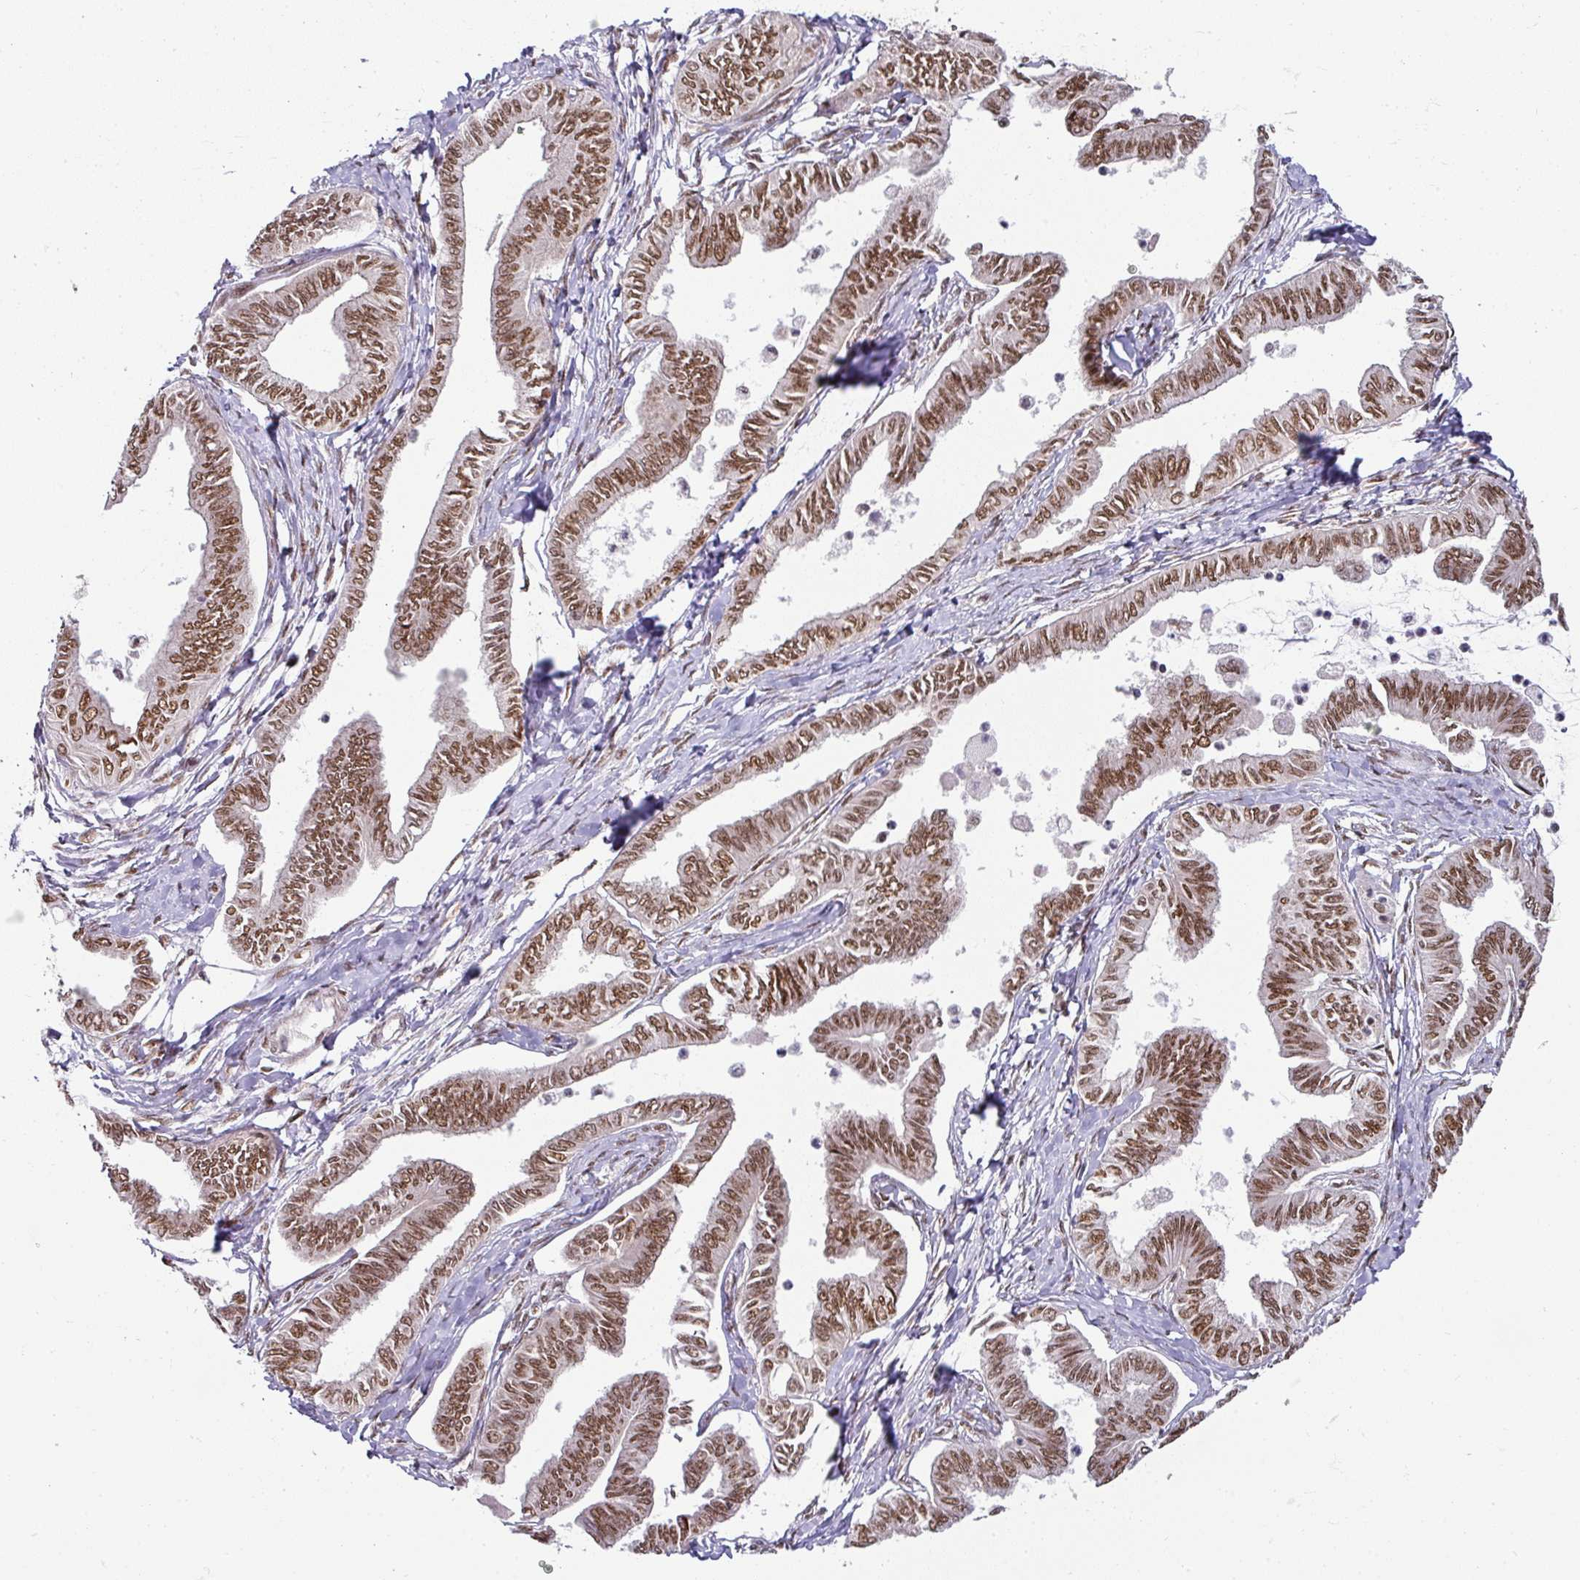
{"staining": {"intensity": "moderate", "quantity": ">75%", "location": "nuclear"}, "tissue": "ovarian cancer", "cell_type": "Tumor cells", "image_type": "cancer", "snomed": [{"axis": "morphology", "description": "Carcinoma, endometroid"}, {"axis": "topography", "description": "Ovary"}], "caption": "This photomicrograph shows endometroid carcinoma (ovarian) stained with immunohistochemistry (IHC) to label a protein in brown. The nuclear of tumor cells show moderate positivity for the protein. Nuclei are counter-stained blue.", "gene": "NCOA5", "patient": {"sex": "female", "age": 70}}